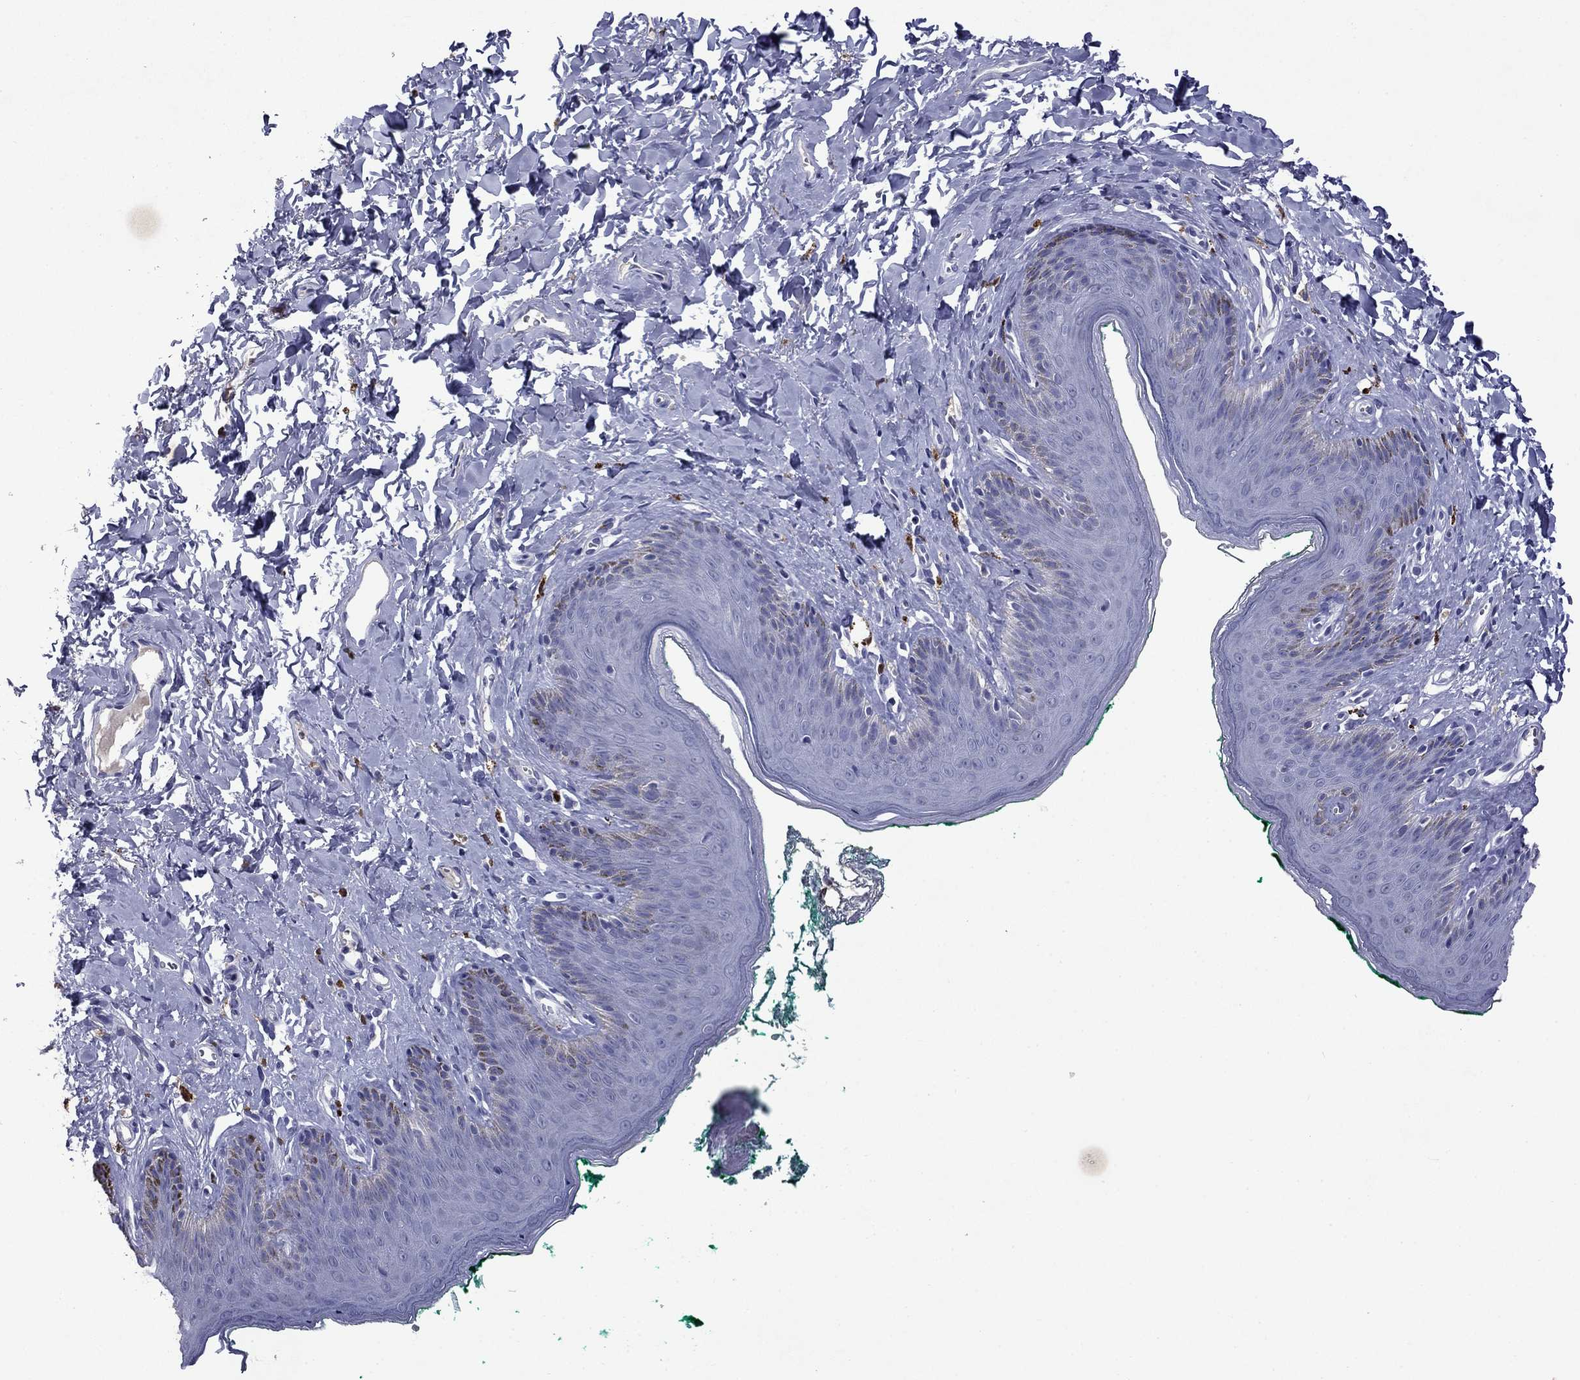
{"staining": {"intensity": "negative", "quantity": "none", "location": "none"}, "tissue": "skin", "cell_type": "Epidermal cells", "image_type": "normal", "snomed": [{"axis": "morphology", "description": "Normal tissue, NOS"}, {"axis": "topography", "description": "Vulva"}], "caption": "Skin stained for a protein using immunohistochemistry exhibits no expression epidermal cells.", "gene": "CFAP119", "patient": {"sex": "female", "age": 66}}